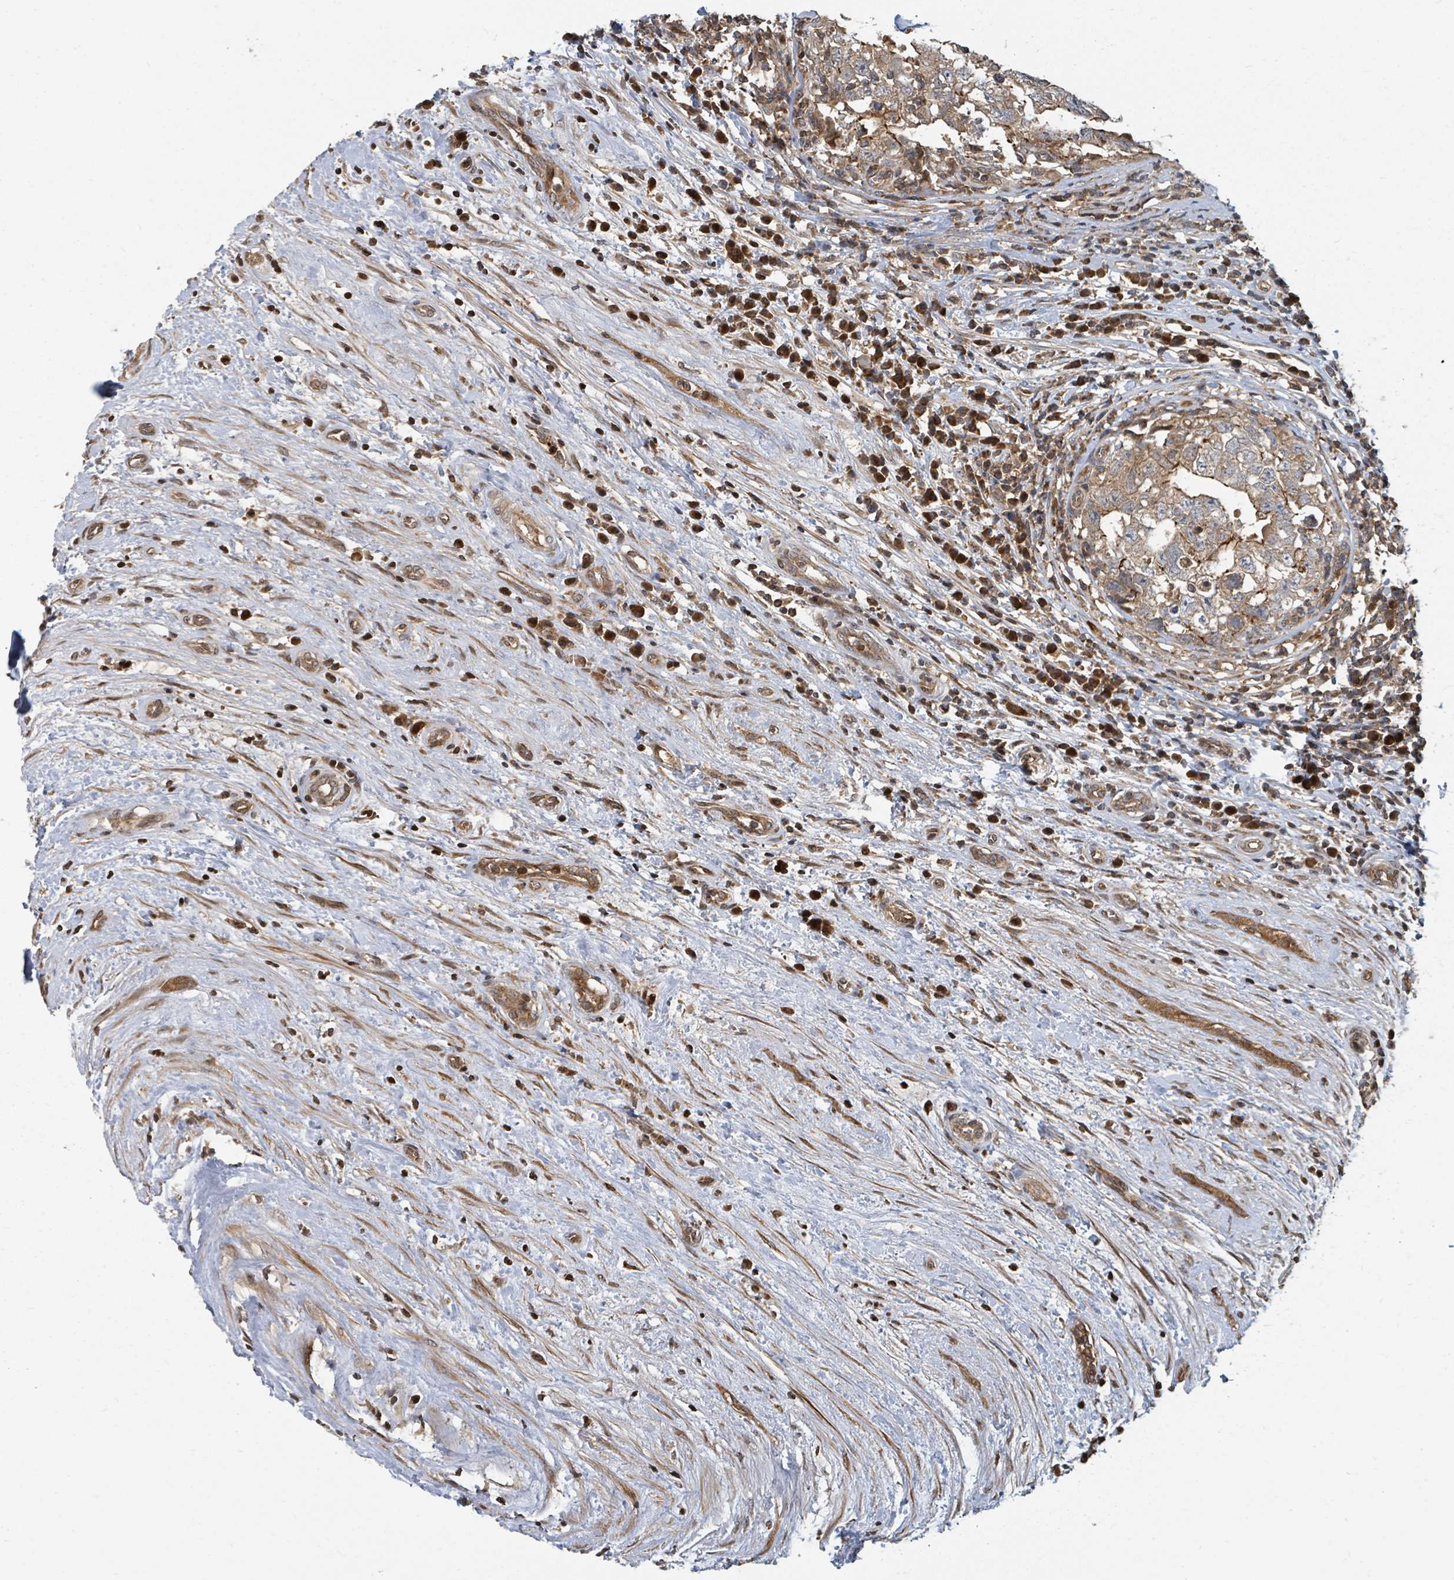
{"staining": {"intensity": "moderate", "quantity": ">75%", "location": "cytoplasmic/membranous"}, "tissue": "testis cancer", "cell_type": "Tumor cells", "image_type": "cancer", "snomed": [{"axis": "morphology", "description": "Seminoma, NOS"}, {"axis": "morphology", "description": "Carcinoma, Embryonal, NOS"}, {"axis": "topography", "description": "Testis"}], "caption": "Protein expression analysis of human seminoma (testis) reveals moderate cytoplasmic/membranous positivity in about >75% of tumor cells.", "gene": "DPM1", "patient": {"sex": "male", "age": 29}}